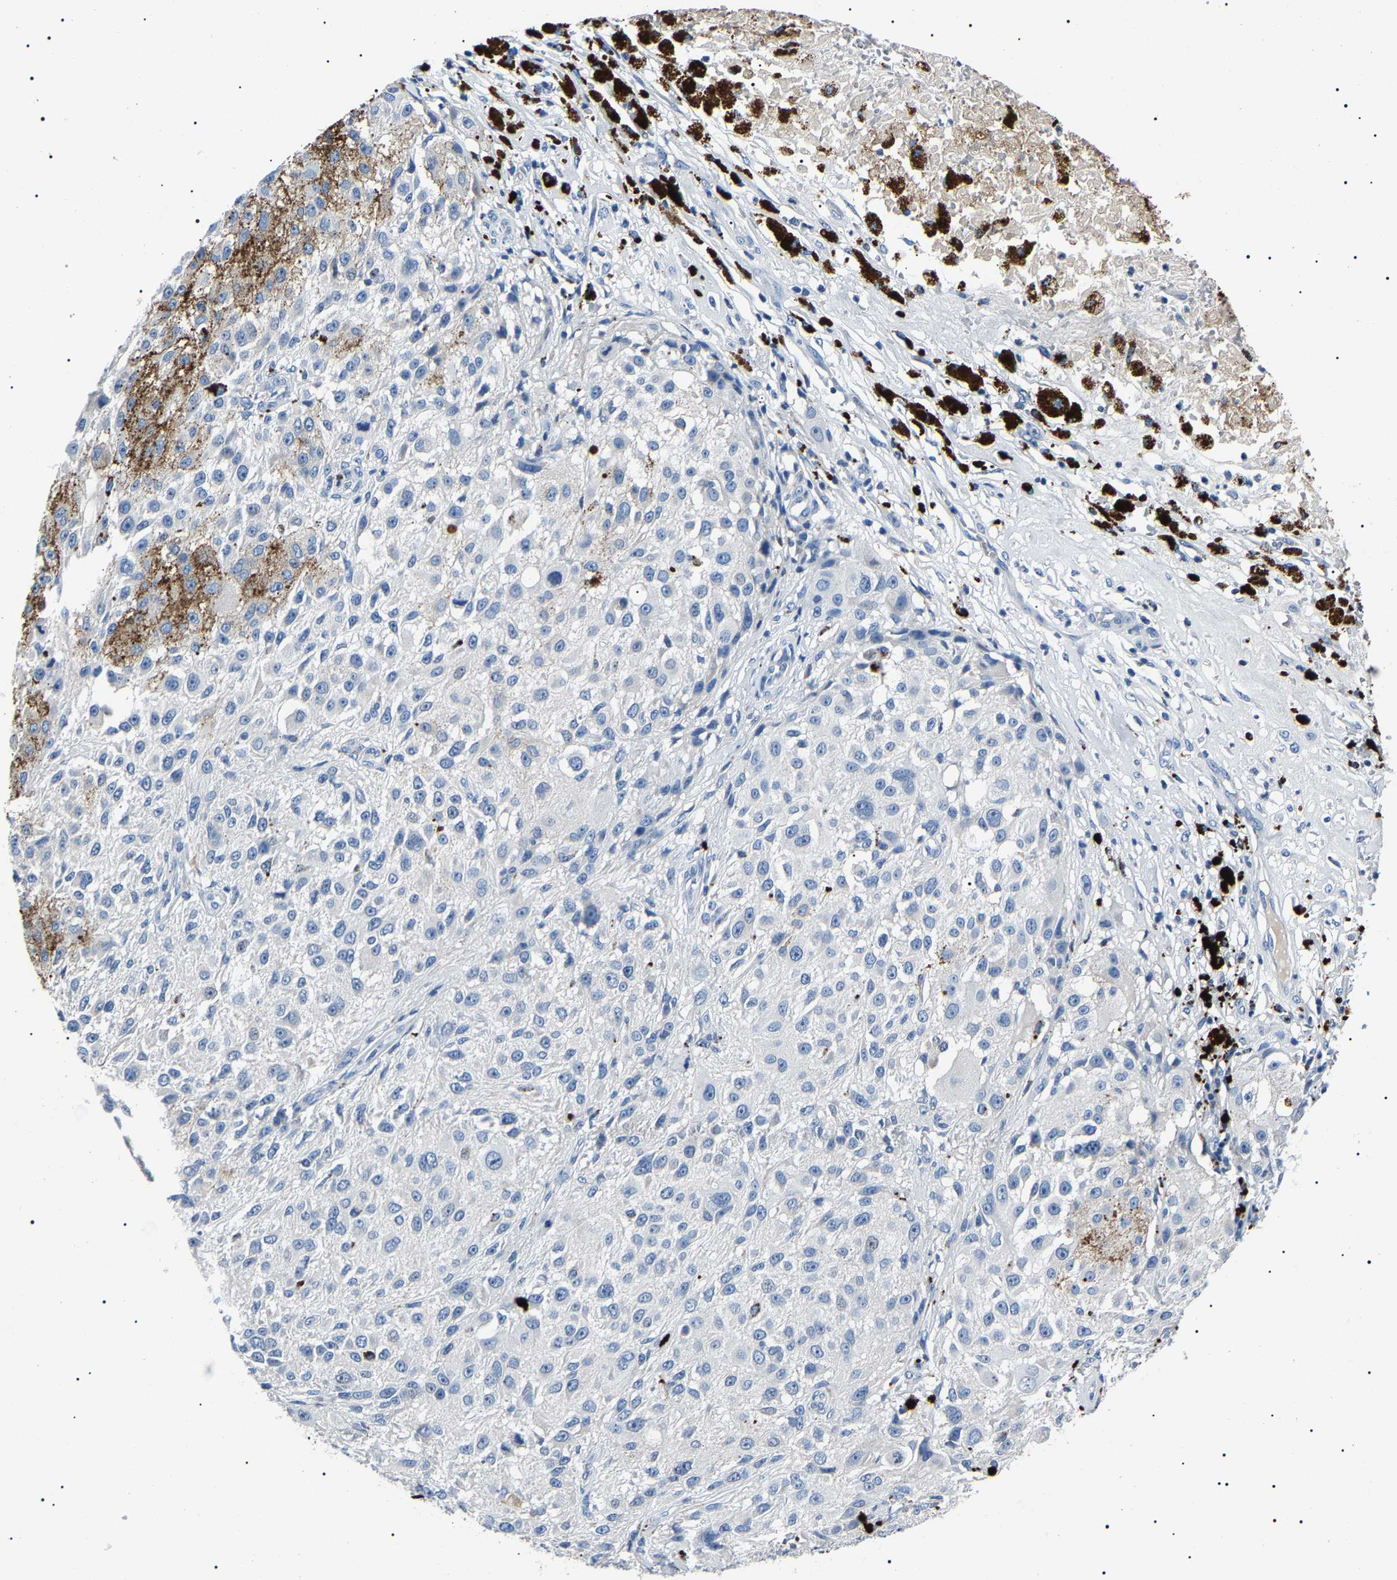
{"staining": {"intensity": "negative", "quantity": "none", "location": "none"}, "tissue": "melanoma", "cell_type": "Tumor cells", "image_type": "cancer", "snomed": [{"axis": "morphology", "description": "Necrosis, NOS"}, {"axis": "morphology", "description": "Malignant melanoma, NOS"}, {"axis": "topography", "description": "Skin"}], "caption": "Immunohistochemistry histopathology image of human melanoma stained for a protein (brown), which exhibits no staining in tumor cells. The staining is performed using DAB brown chromogen with nuclei counter-stained in using hematoxylin.", "gene": "KLK15", "patient": {"sex": "female", "age": 87}}